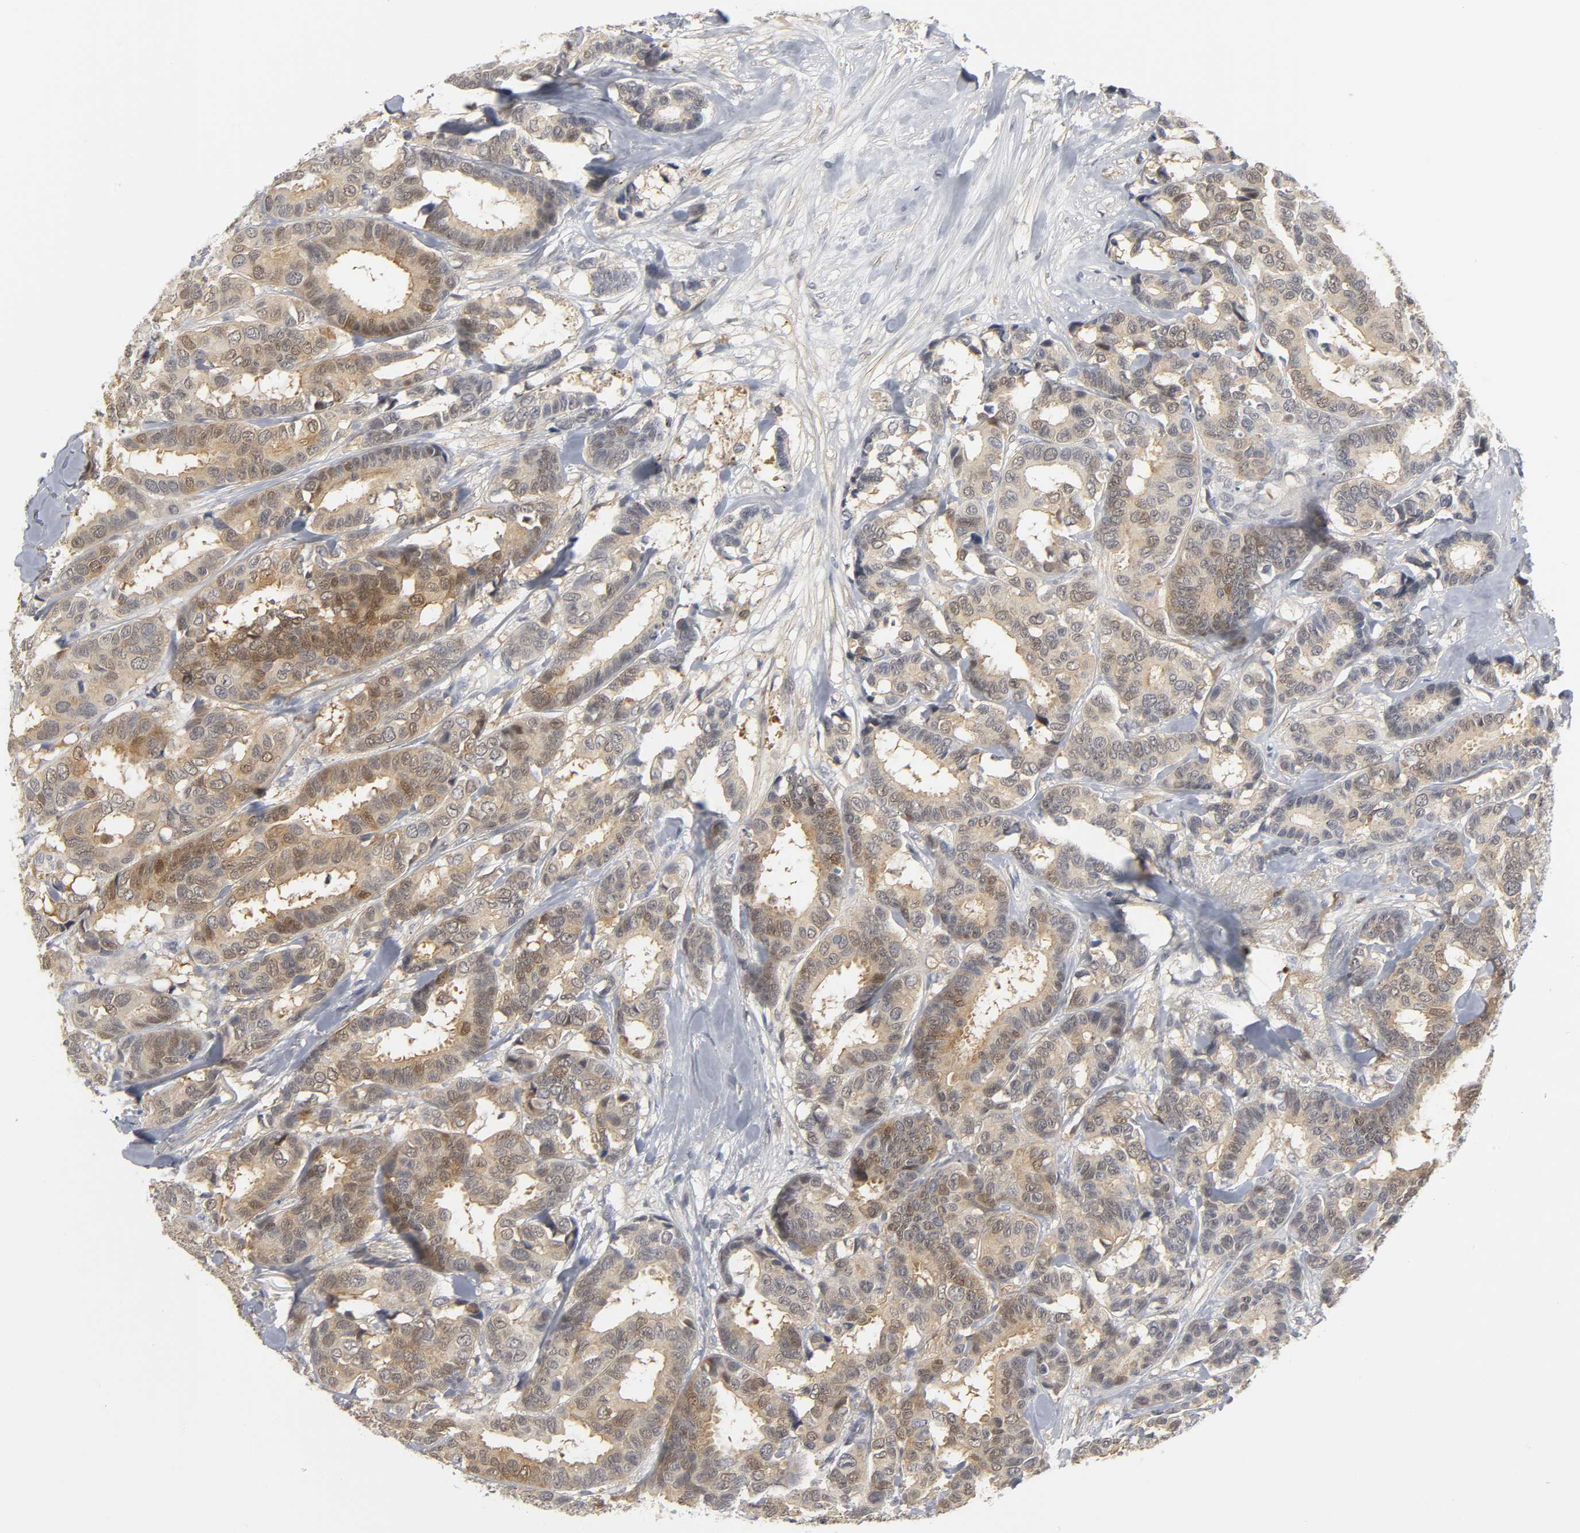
{"staining": {"intensity": "moderate", "quantity": ">75%", "location": "cytoplasmic/membranous,nuclear"}, "tissue": "breast cancer", "cell_type": "Tumor cells", "image_type": "cancer", "snomed": [{"axis": "morphology", "description": "Duct carcinoma"}, {"axis": "topography", "description": "Breast"}], "caption": "This is a micrograph of immunohistochemistry staining of breast cancer (intraductal carcinoma), which shows moderate staining in the cytoplasmic/membranous and nuclear of tumor cells.", "gene": "PDLIM3", "patient": {"sex": "female", "age": 87}}